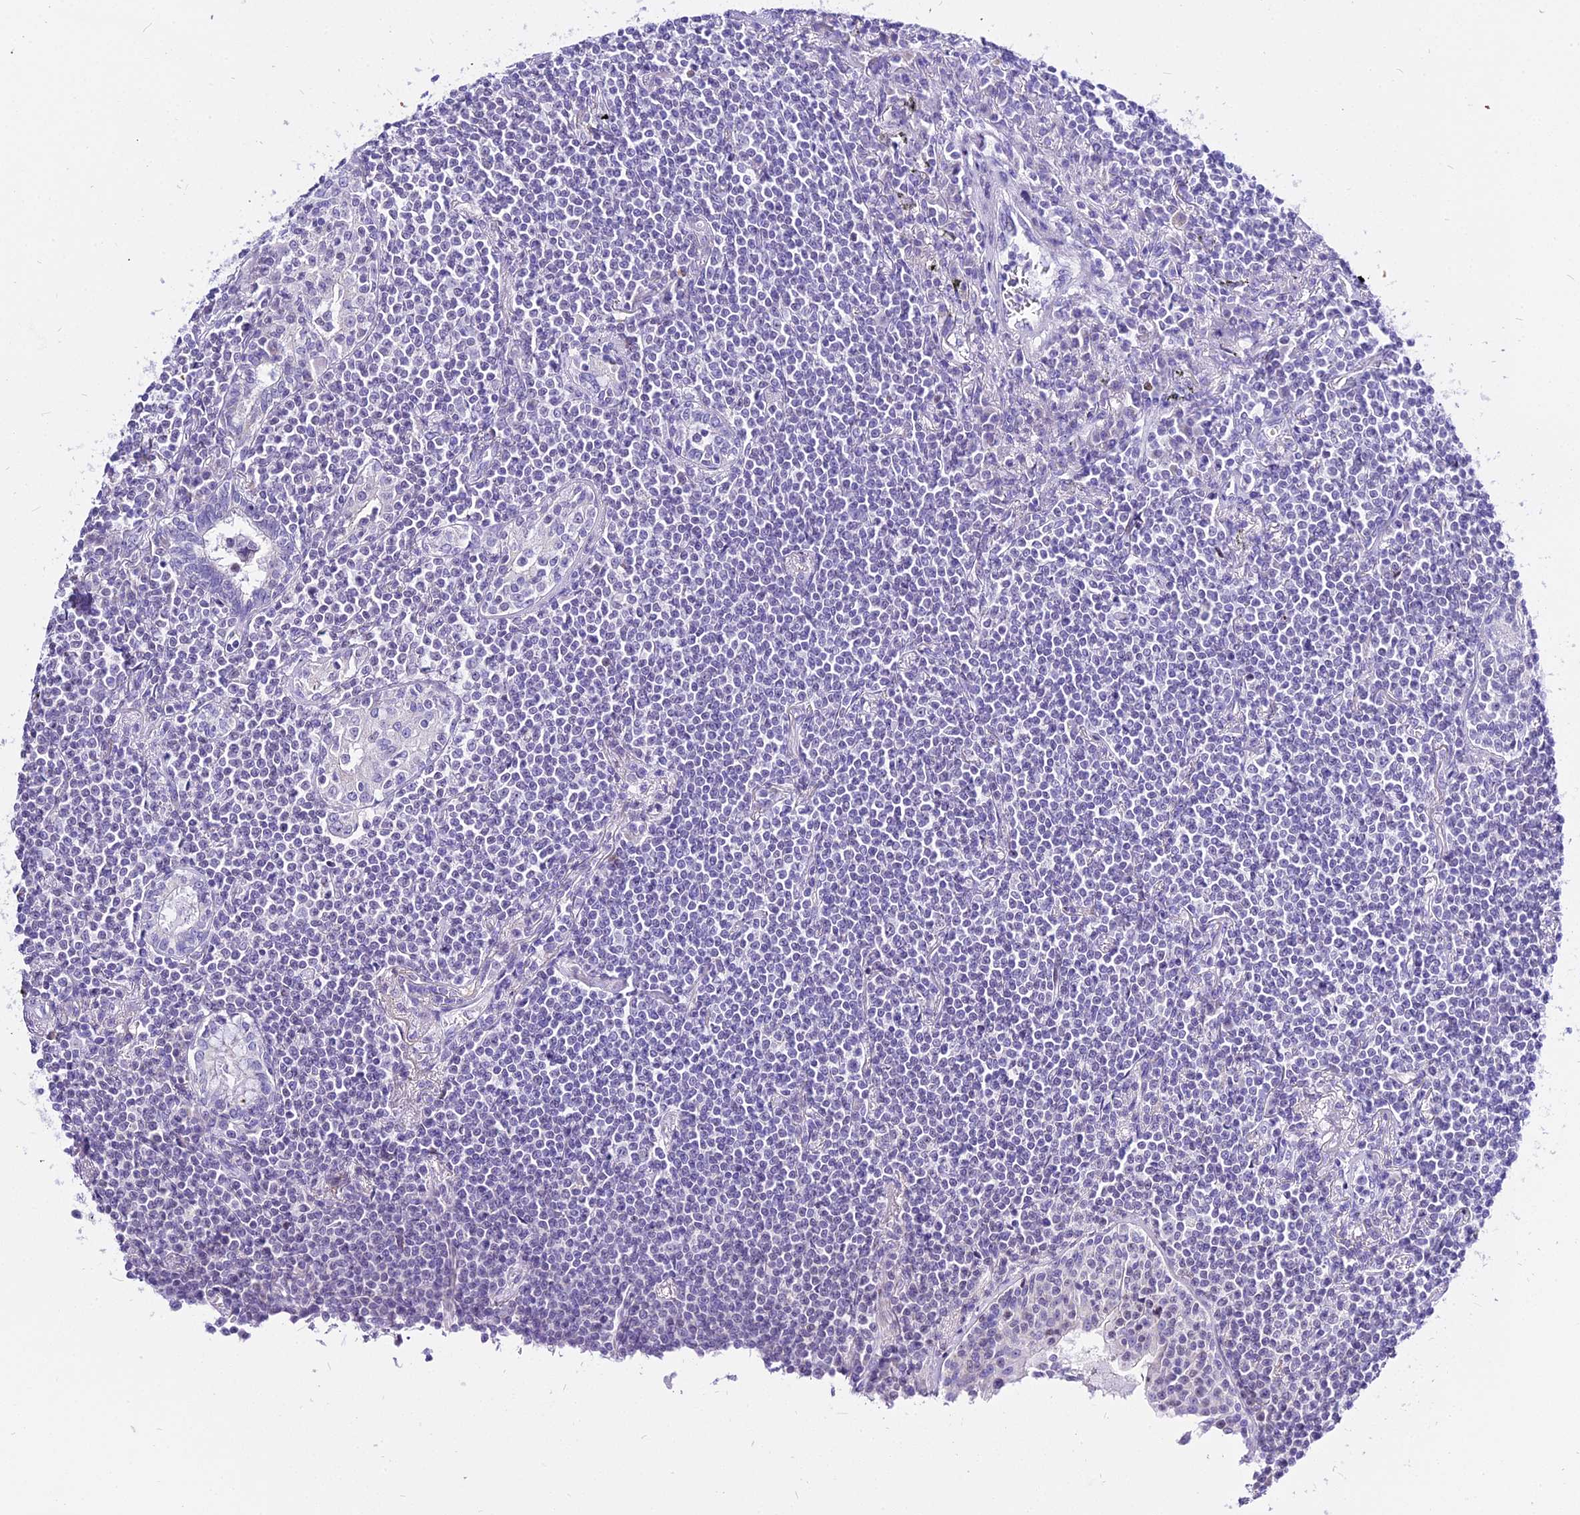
{"staining": {"intensity": "negative", "quantity": "none", "location": "none"}, "tissue": "lymphoma", "cell_type": "Tumor cells", "image_type": "cancer", "snomed": [{"axis": "morphology", "description": "Malignant lymphoma, non-Hodgkin's type, Low grade"}, {"axis": "topography", "description": "Lung"}], "caption": "Micrograph shows no significant protein staining in tumor cells of low-grade malignant lymphoma, non-Hodgkin's type.", "gene": "CARD18", "patient": {"sex": "female", "age": 71}}